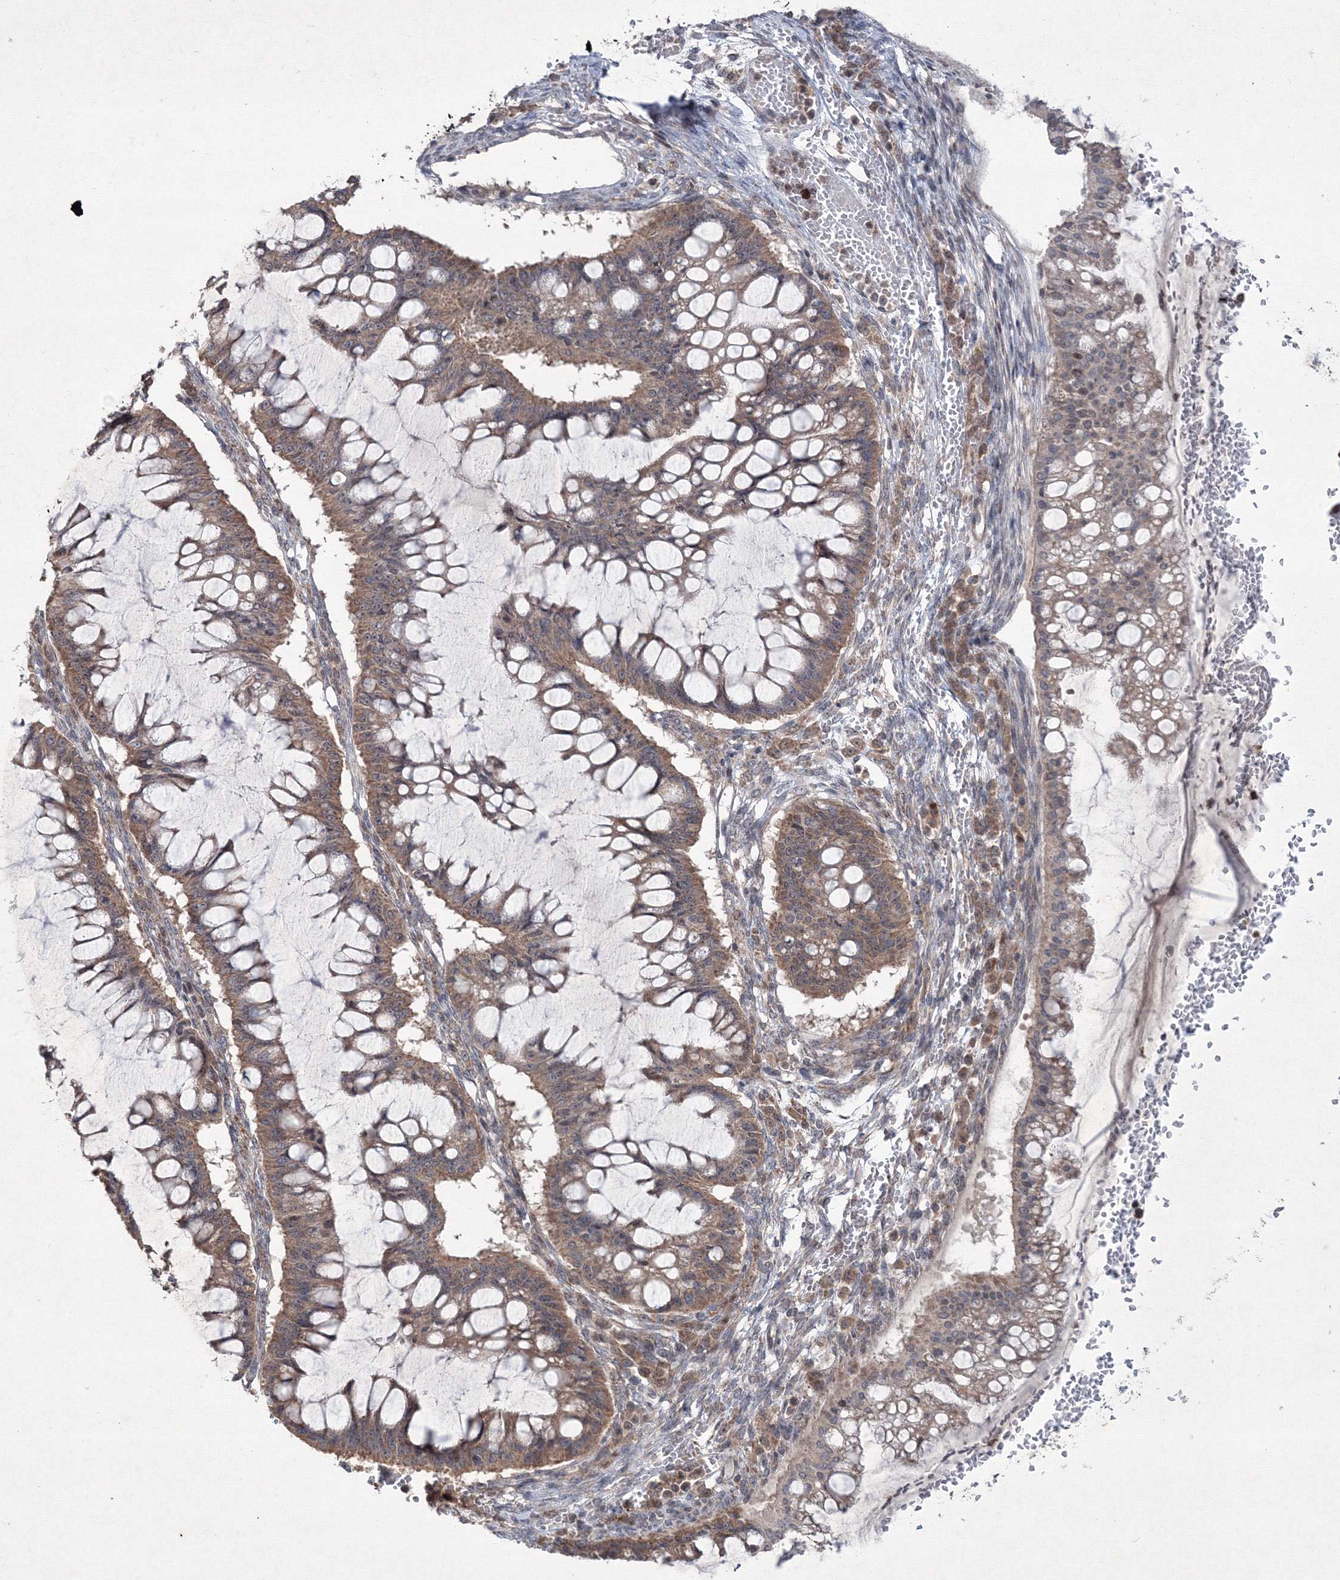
{"staining": {"intensity": "moderate", "quantity": ">75%", "location": "cytoplasmic/membranous"}, "tissue": "ovarian cancer", "cell_type": "Tumor cells", "image_type": "cancer", "snomed": [{"axis": "morphology", "description": "Cystadenocarcinoma, mucinous, NOS"}, {"axis": "topography", "description": "Ovary"}], "caption": "Approximately >75% of tumor cells in human ovarian mucinous cystadenocarcinoma exhibit moderate cytoplasmic/membranous protein expression as visualized by brown immunohistochemical staining.", "gene": "MKRN2", "patient": {"sex": "female", "age": 73}}